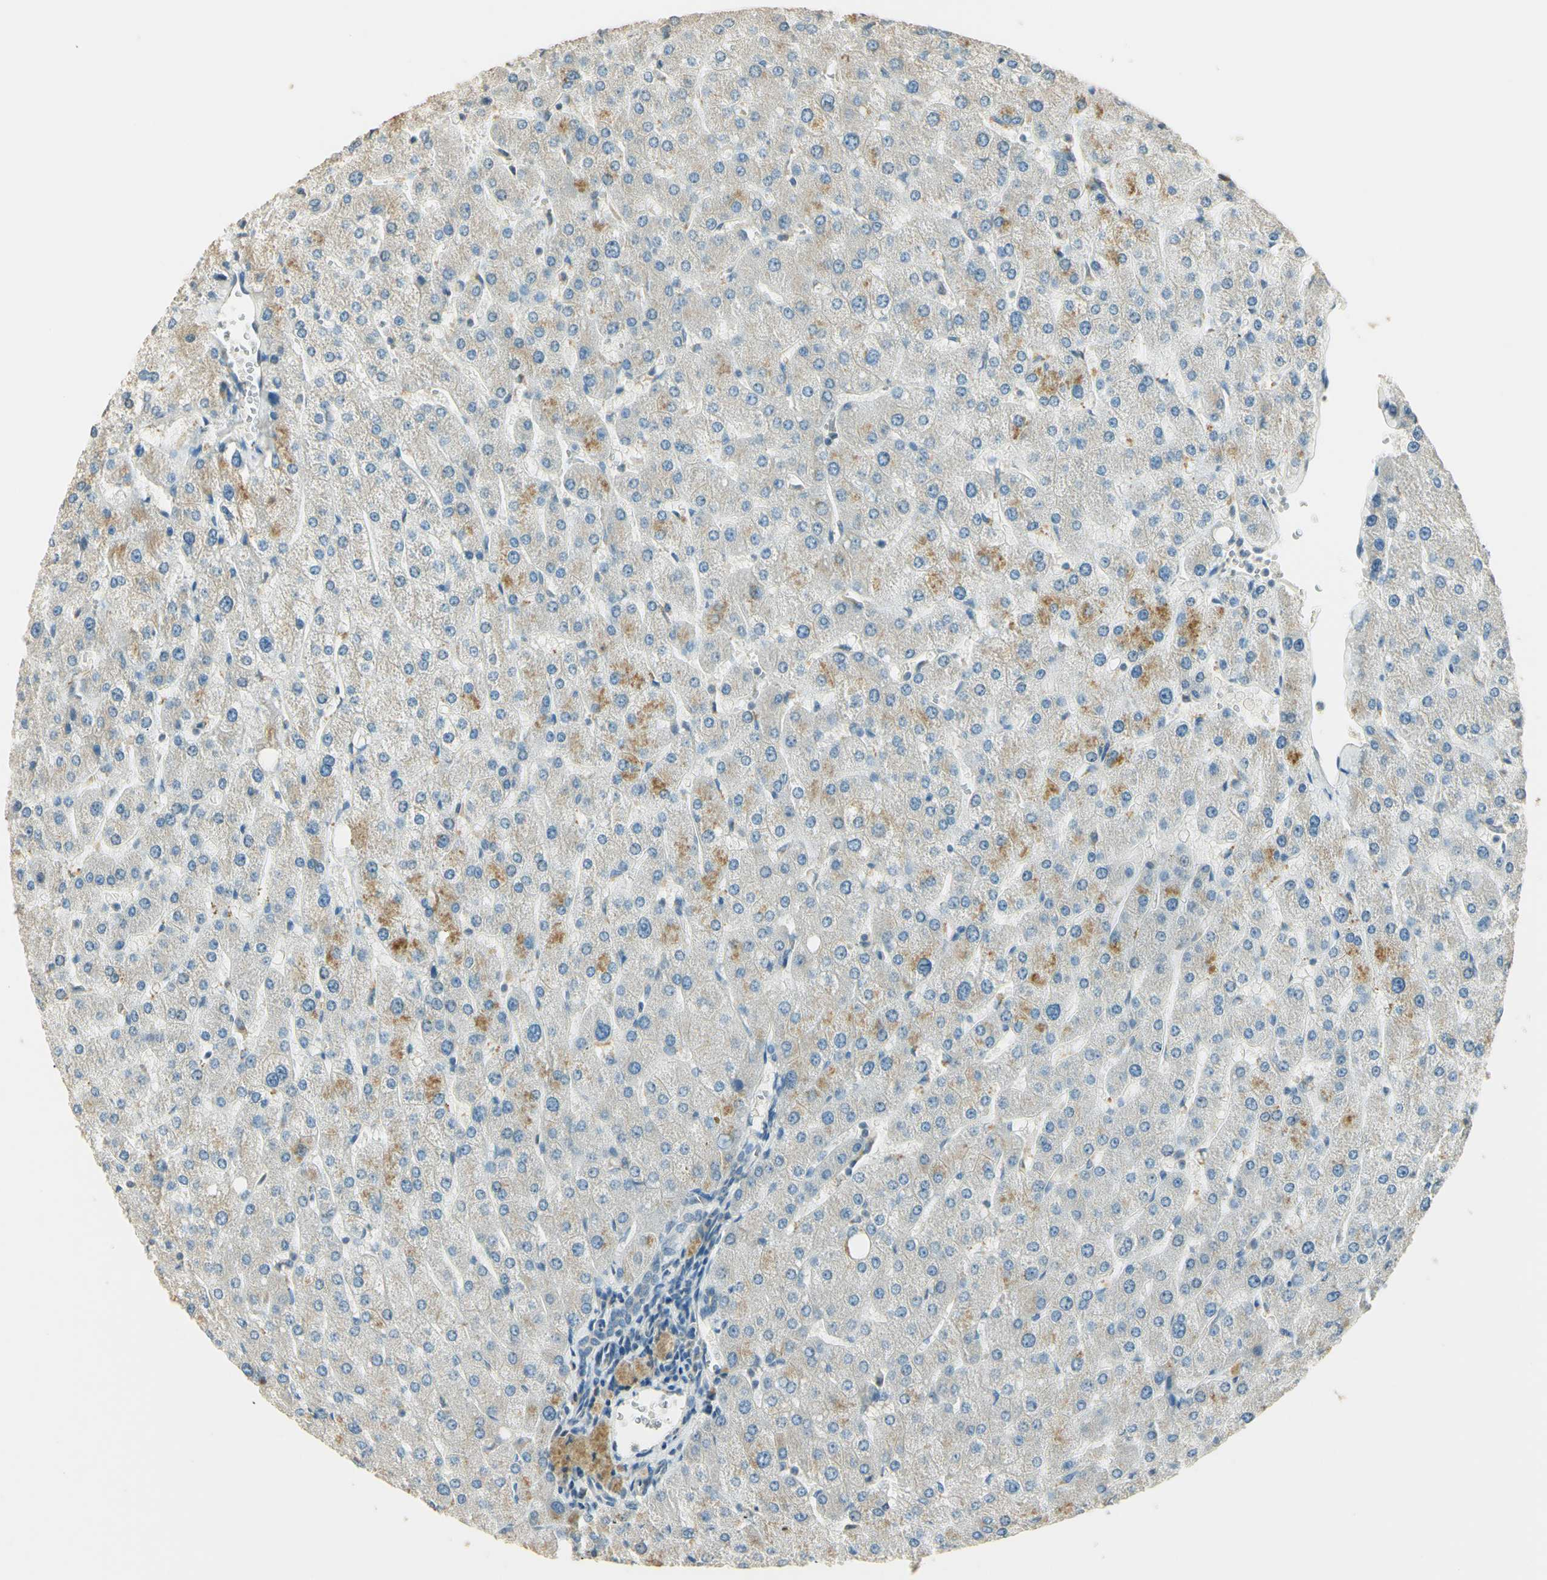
{"staining": {"intensity": "negative", "quantity": "none", "location": "none"}, "tissue": "liver", "cell_type": "Cholangiocytes", "image_type": "normal", "snomed": [{"axis": "morphology", "description": "Normal tissue, NOS"}, {"axis": "topography", "description": "Liver"}], "caption": "IHC micrograph of benign liver stained for a protein (brown), which exhibits no expression in cholangiocytes.", "gene": "UXS1", "patient": {"sex": "male", "age": 55}}